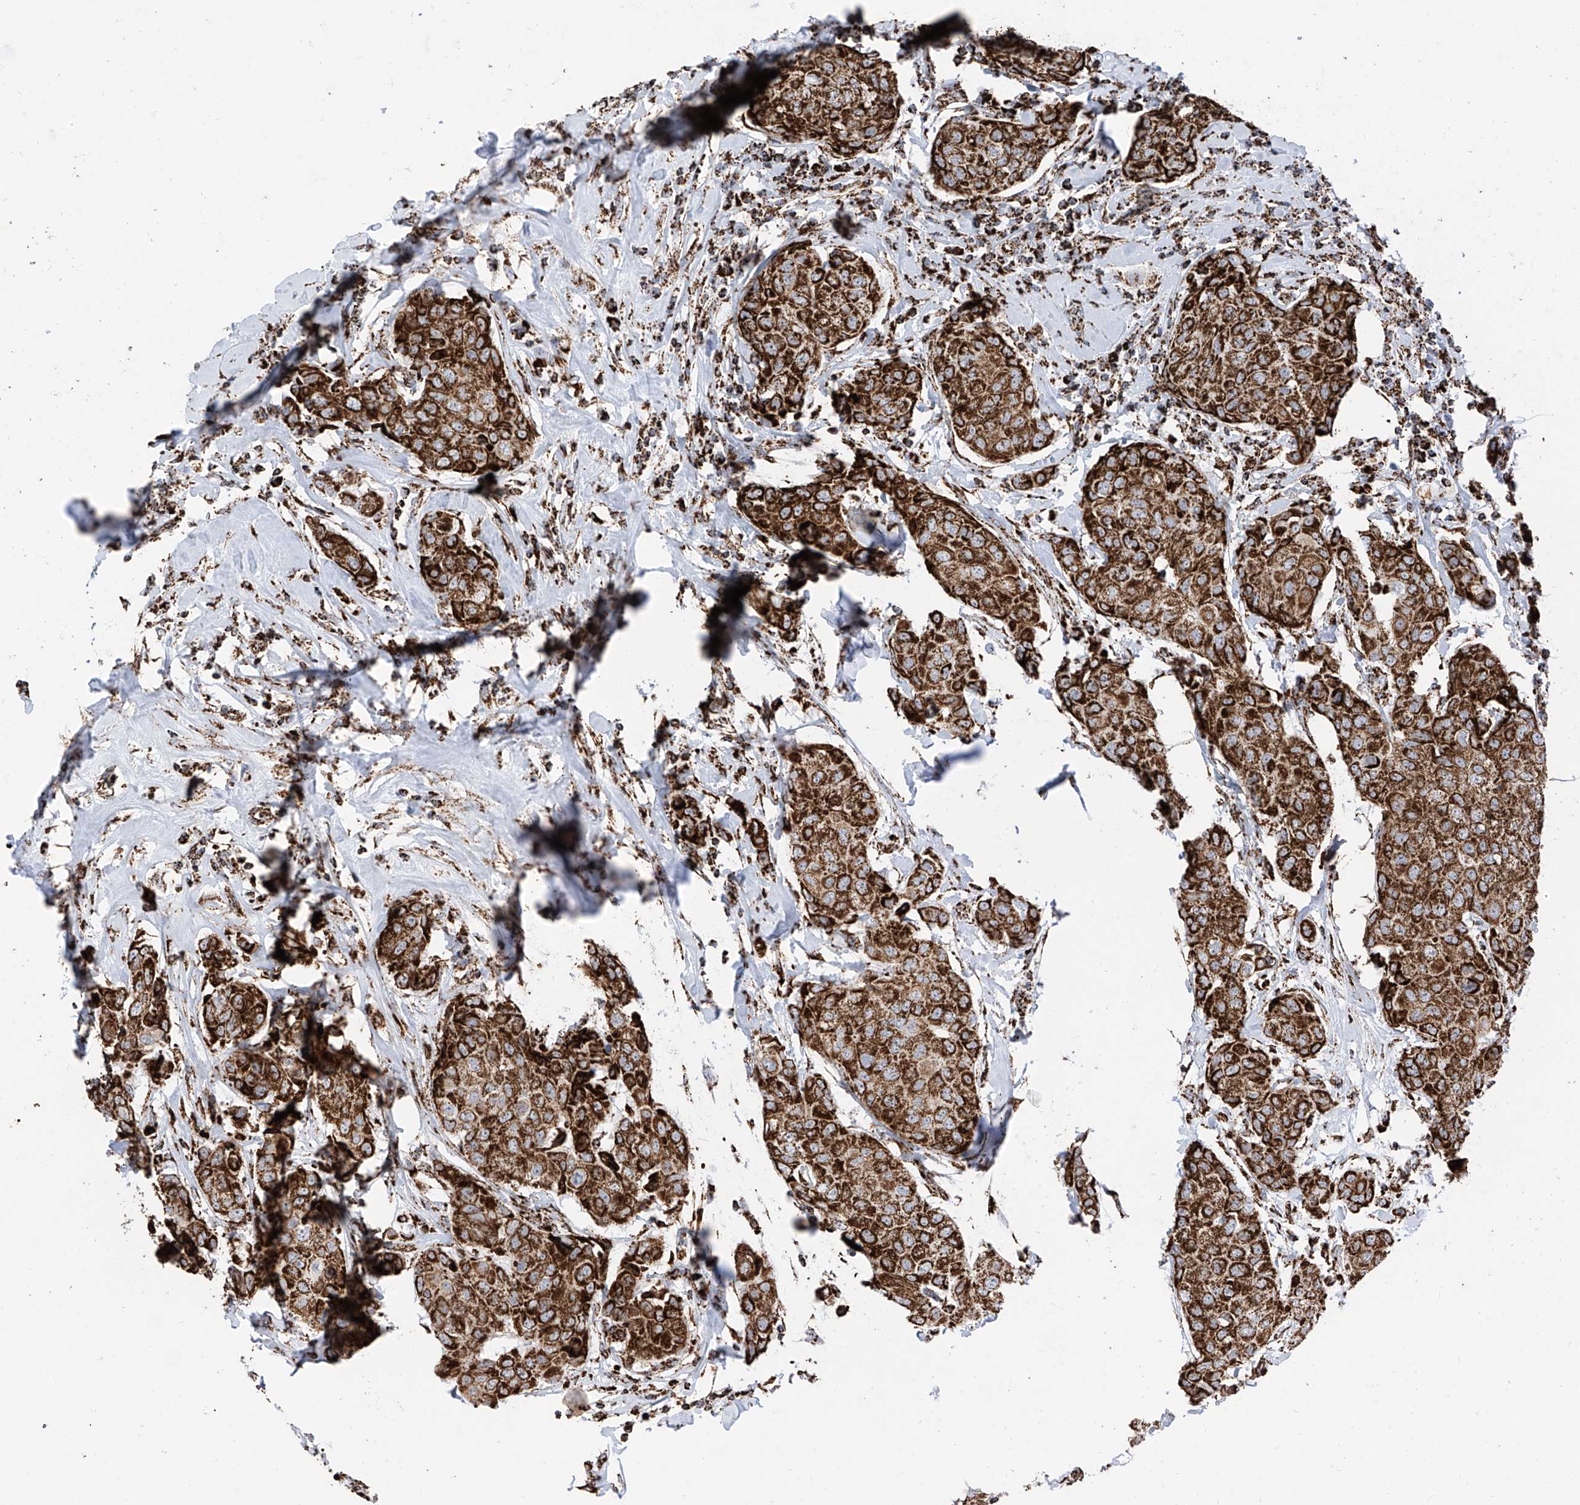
{"staining": {"intensity": "strong", "quantity": ">75%", "location": "cytoplasmic/membranous"}, "tissue": "breast cancer", "cell_type": "Tumor cells", "image_type": "cancer", "snomed": [{"axis": "morphology", "description": "Duct carcinoma"}, {"axis": "topography", "description": "Breast"}], "caption": "IHC of breast cancer reveals high levels of strong cytoplasmic/membranous staining in approximately >75% of tumor cells. IHC stains the protein in brown and the nuclei are stained blue.", "gene": "COX5B", "patient": {"sex": "female", "age": 80}}